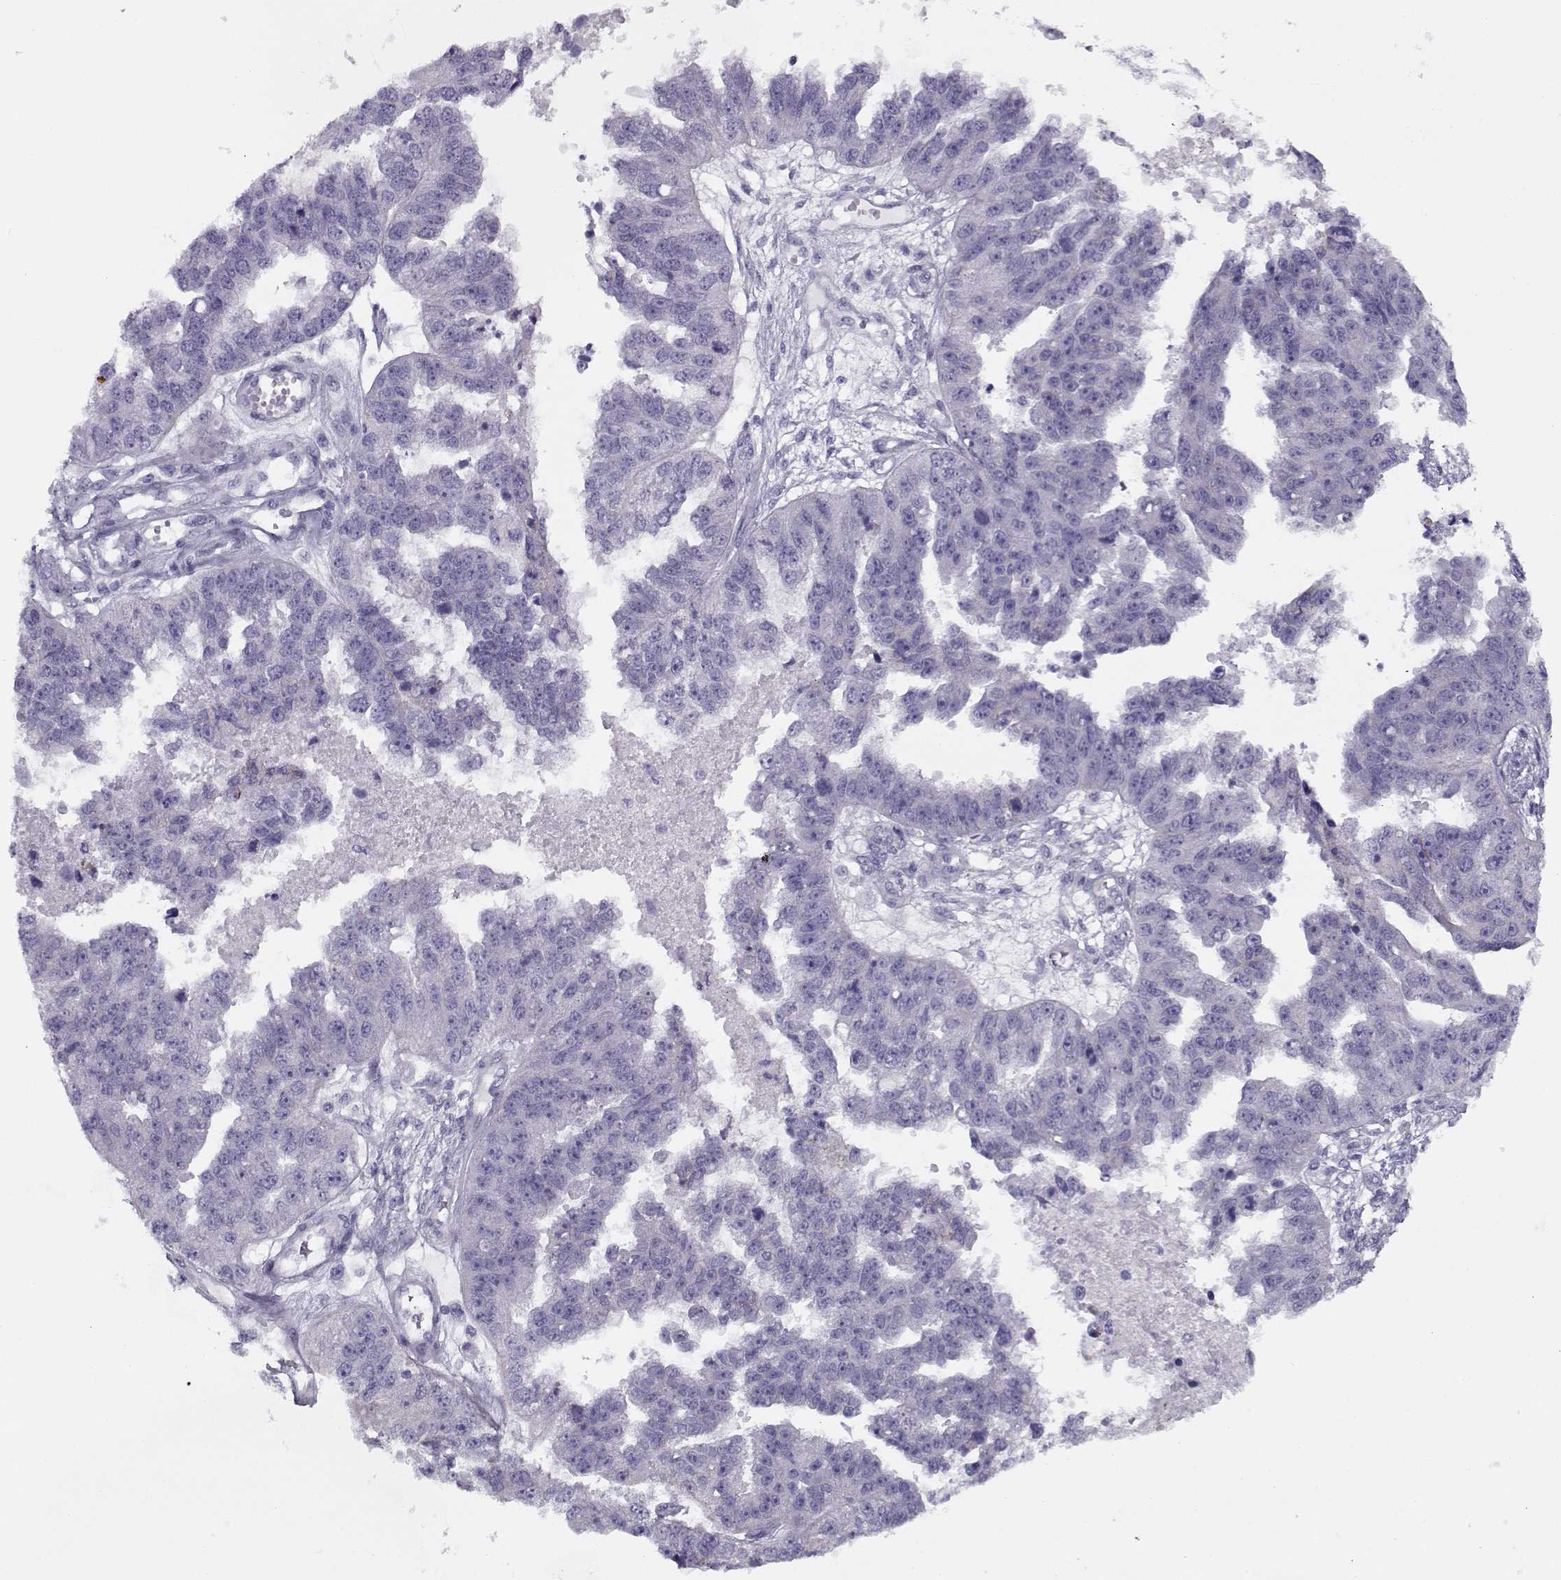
{"staining": {"intensity": "negative", "quantity": "none", "location": "none"}, "tissue": "ovarian cancer", "cell_type": "Tumor cells", "image_type": "cancer", "snomed": [{"axis": "morphology", "description": "Cystadenocarcinoma, serous, NOS"}, {"axis": "topography", "description": "Ovary"}], "caption": "Tumor cells are negative for brown protein staining in ovarian serous cystadenocarcinoma. (DAB immunohistochemistry (IHC) visualized using brightfield microscopy, high magnification).", "gene": "PP2D1", "patient": {"sex": "female", "age": 58}}